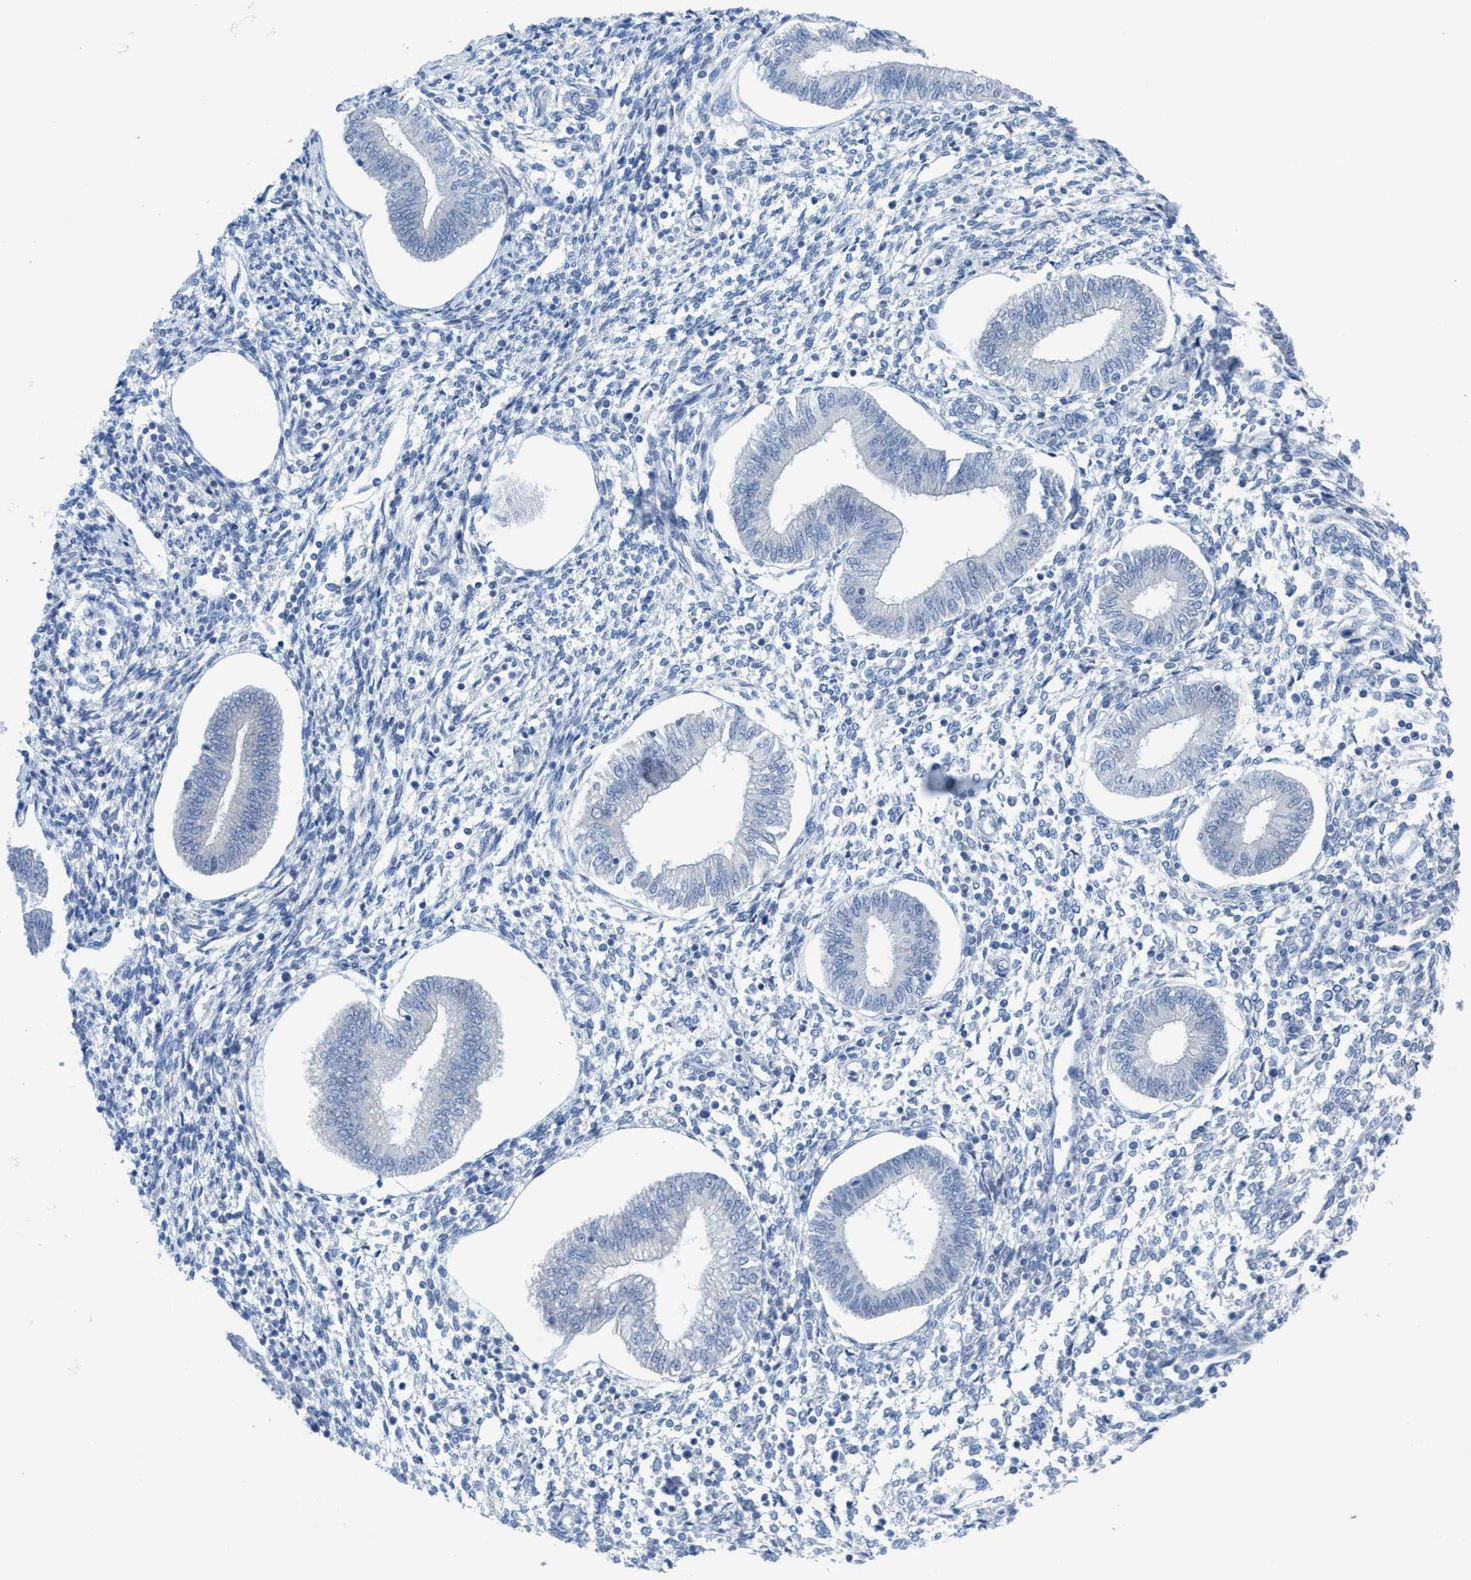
{"staining": {"intensity": "negative", "quantity": "none", "location": "none"}, "tissue": "endometrium", "cell_type": "Cells in endometrial stroma", "image_type": "normal", "snomed": [{"axis": "morphology", "description": "Normal tissue, NOS"}, {"axis": "topography", "description": "Endometrium"}], "caption": "Histopathology image shows no significant protein expression in cells in endometrial stroma of normal endometrium.", "gene": "RSAD1", "patient": {"sex": "female", "age": 50}}